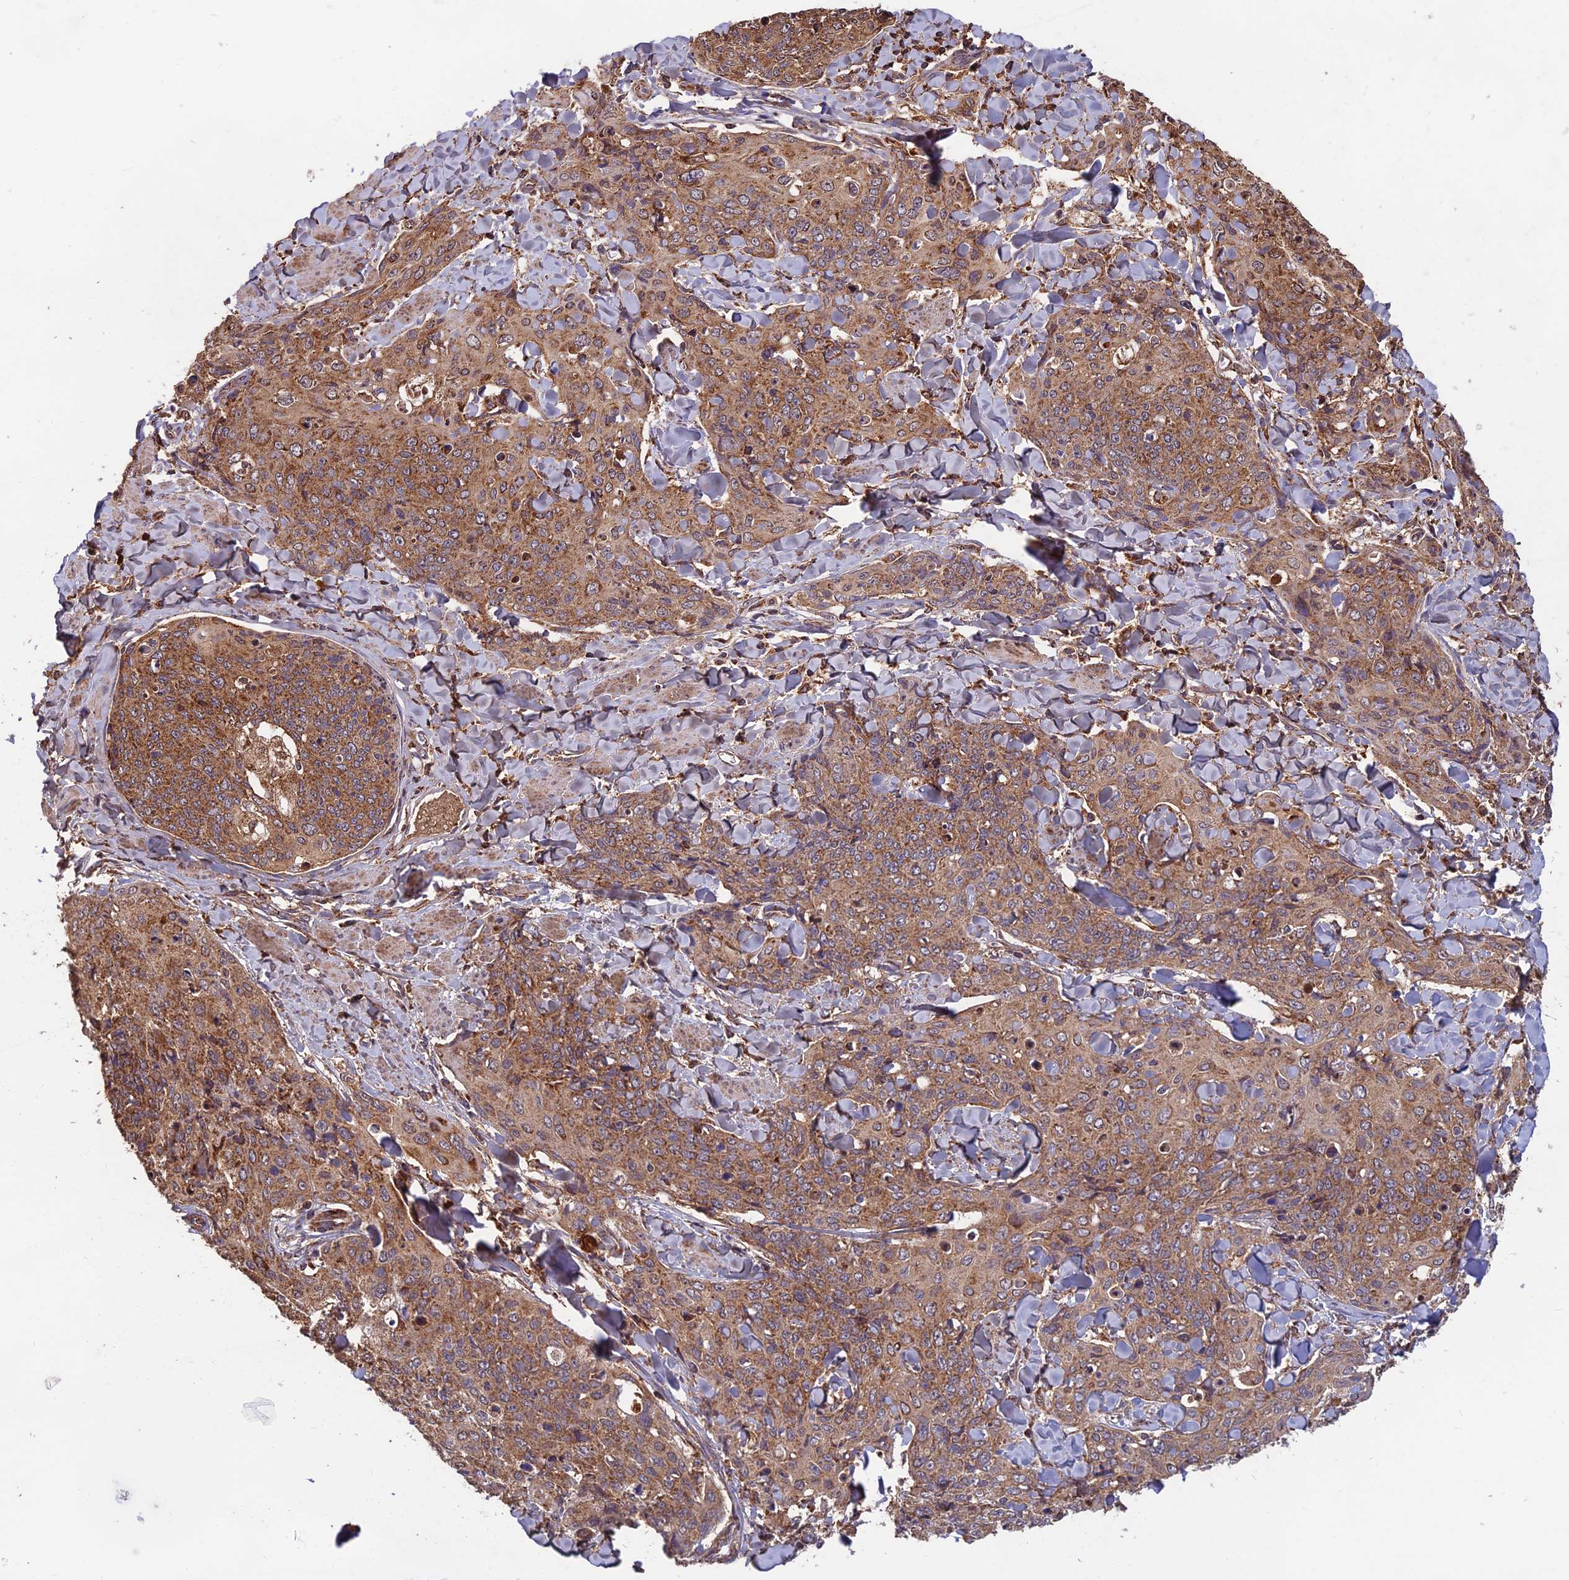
{"staining": {"intensity": "moderate", "quantity": ">75%", "location": "cytoplasmic/membranous"}, "tissue": "skin cancer", "cell_type": "Tumor cells", "image_type": "cancer", "snomed": [{"axis": "morphology", "description": "Squamous cell carcinoma, NOS"}, {"axis": "topography", "description": "Skin"}, {"axis": "topography", "description": "Vulva"}], "caption": "This photomicrograph reveals IHC staining of human squamous cell carcinoma (skin), with medium moderate cytoplasmic/membranous staining in about >75% of tumor cells.", "gene": "CCDC15", "patient": {"sex": "female", "age": 85}}